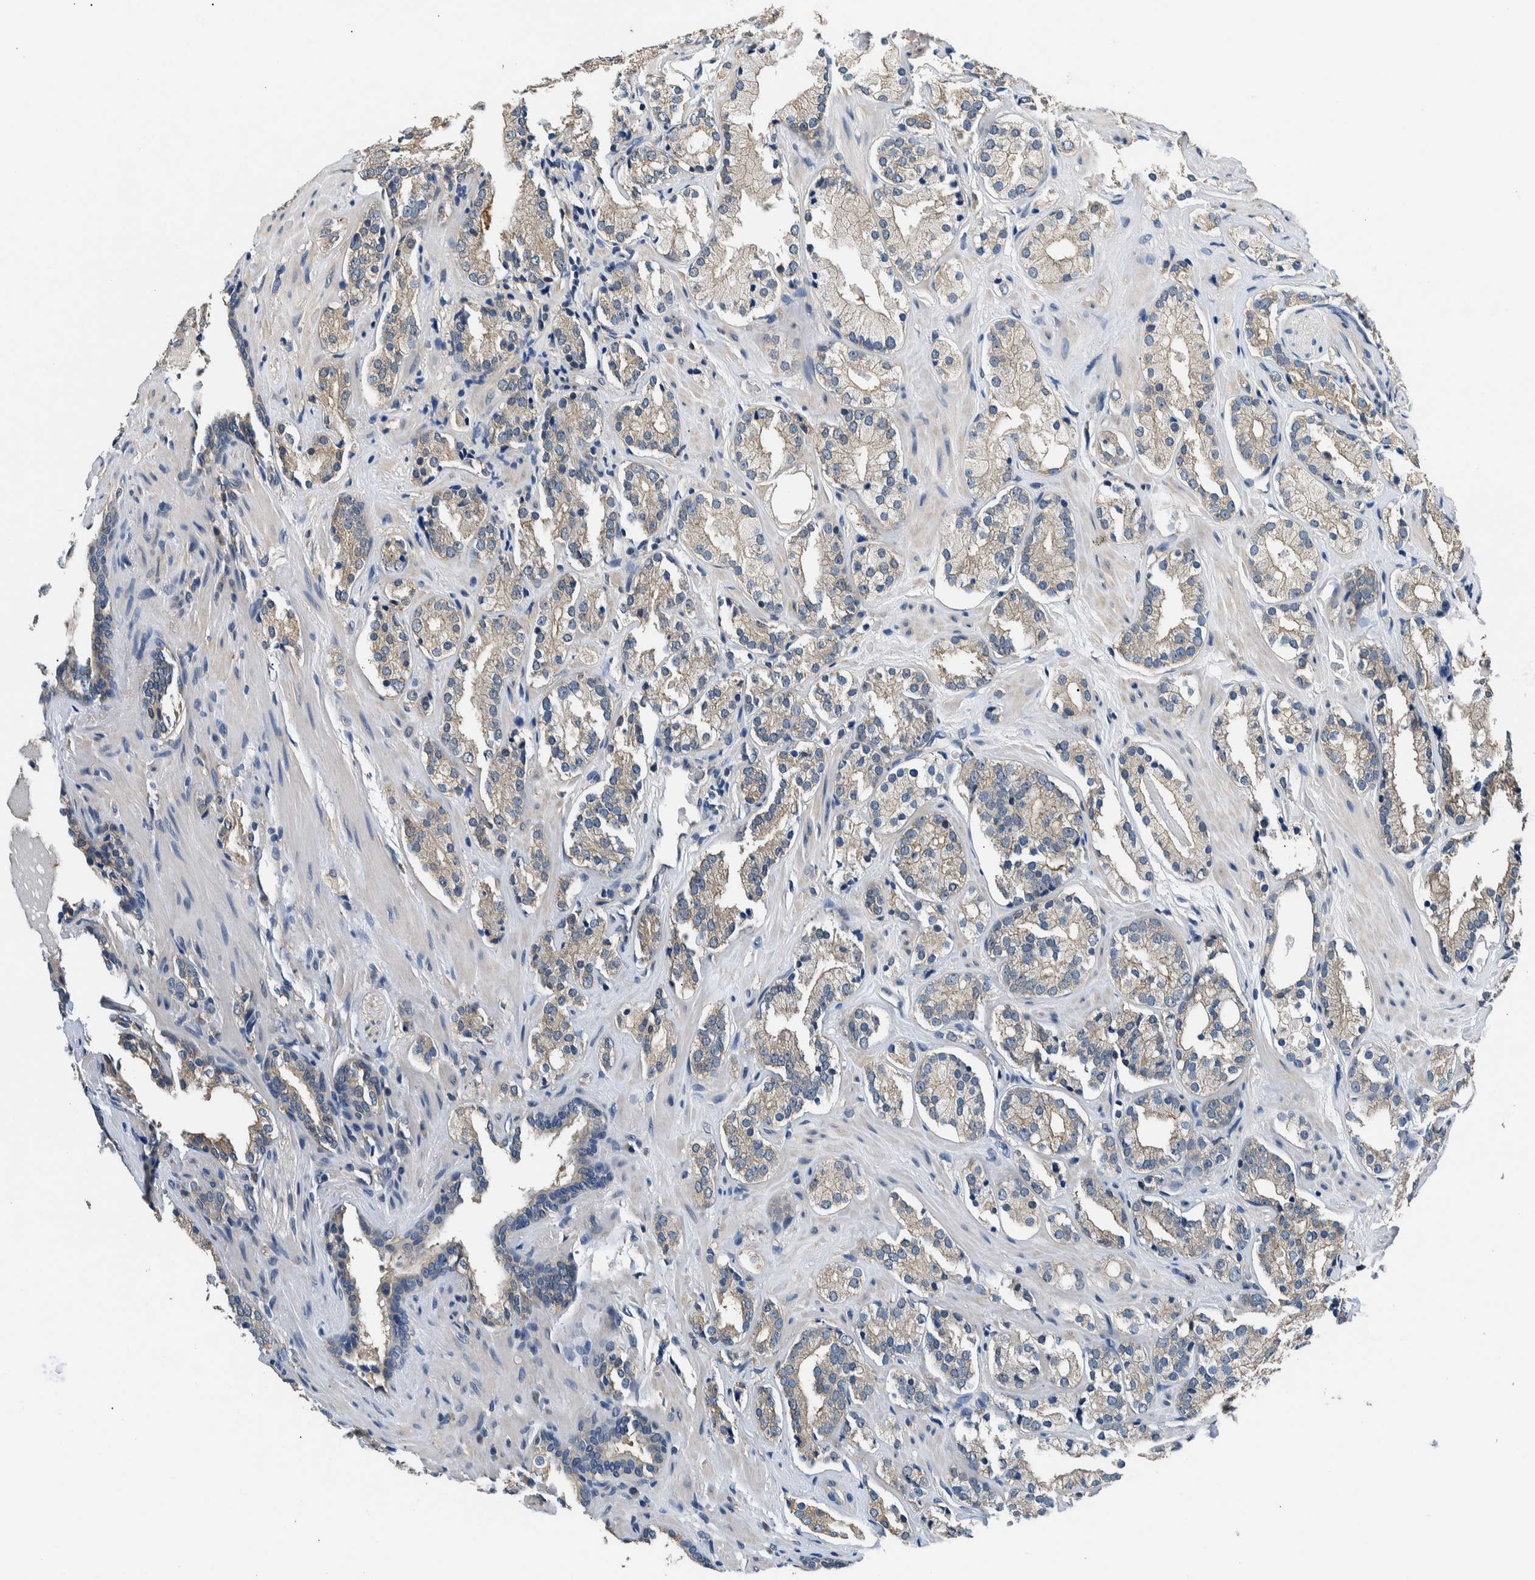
{"staining": {"intensity": "weak", "quantity": "<25%", "location": "cytoplasmic/membranous"}, "tissue": "prostate cancer", "cell_type": "Tumor cells", "image_type": "cancer", "snomed": [{"axis": "morphology", "description": "Adenocarcinoma, High grade"}, {"axis": "topography", "description": "Prostate"}], "caption": "Immunohistochemical staining of human prostate cancer demonstrates no significant positivity in tumor cells.", "gene": "NIBAN2", "patient": {"sex": "male", "age": 71}}